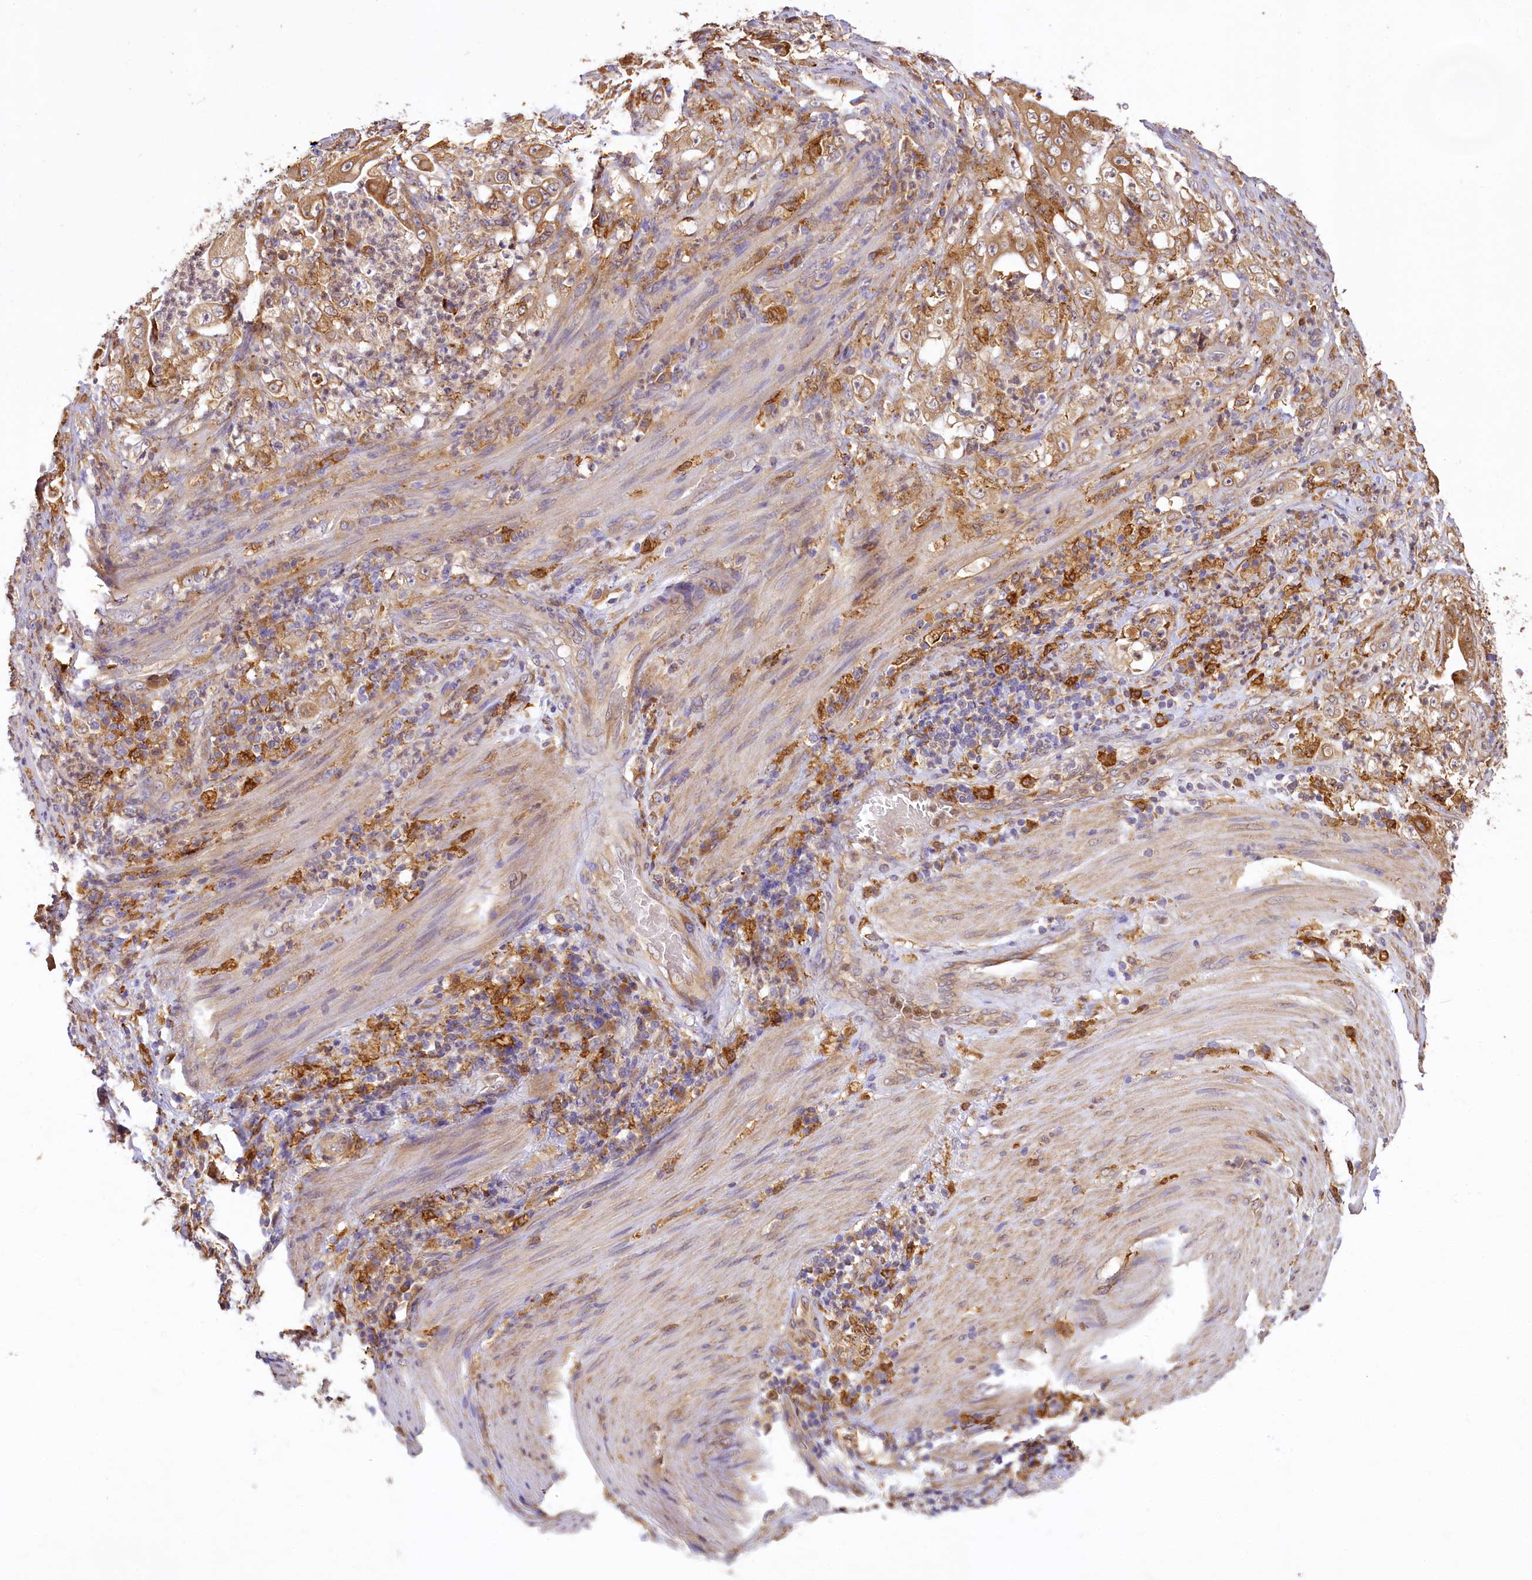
{"staining": {"intensity": "moderate", "quantity": ">75%", "location": "cytoplasmic/membranous"}, "tissue": "stomach cancer", "cell_type": "Tumor cells", "image_type": "cancer", "snomed": [{"axis": "morphology", "description": "Adenocarcinoma, NOS"}, {"axis": "topography", "description": "Stomach"}], "caption": "Protein expression analysis of human stomach cancer reveals moderate cytoplasmic/membranous staining in approximately >75% of tumor cells. The staining was performed using DAB (3,3'-diaminobenzidine), with brown indicating positive protein expression. Nuclei are stained blue with hematoxylin.", "gene": "PPIP5K2", "patient": {"sex": "female", "age": 73}}